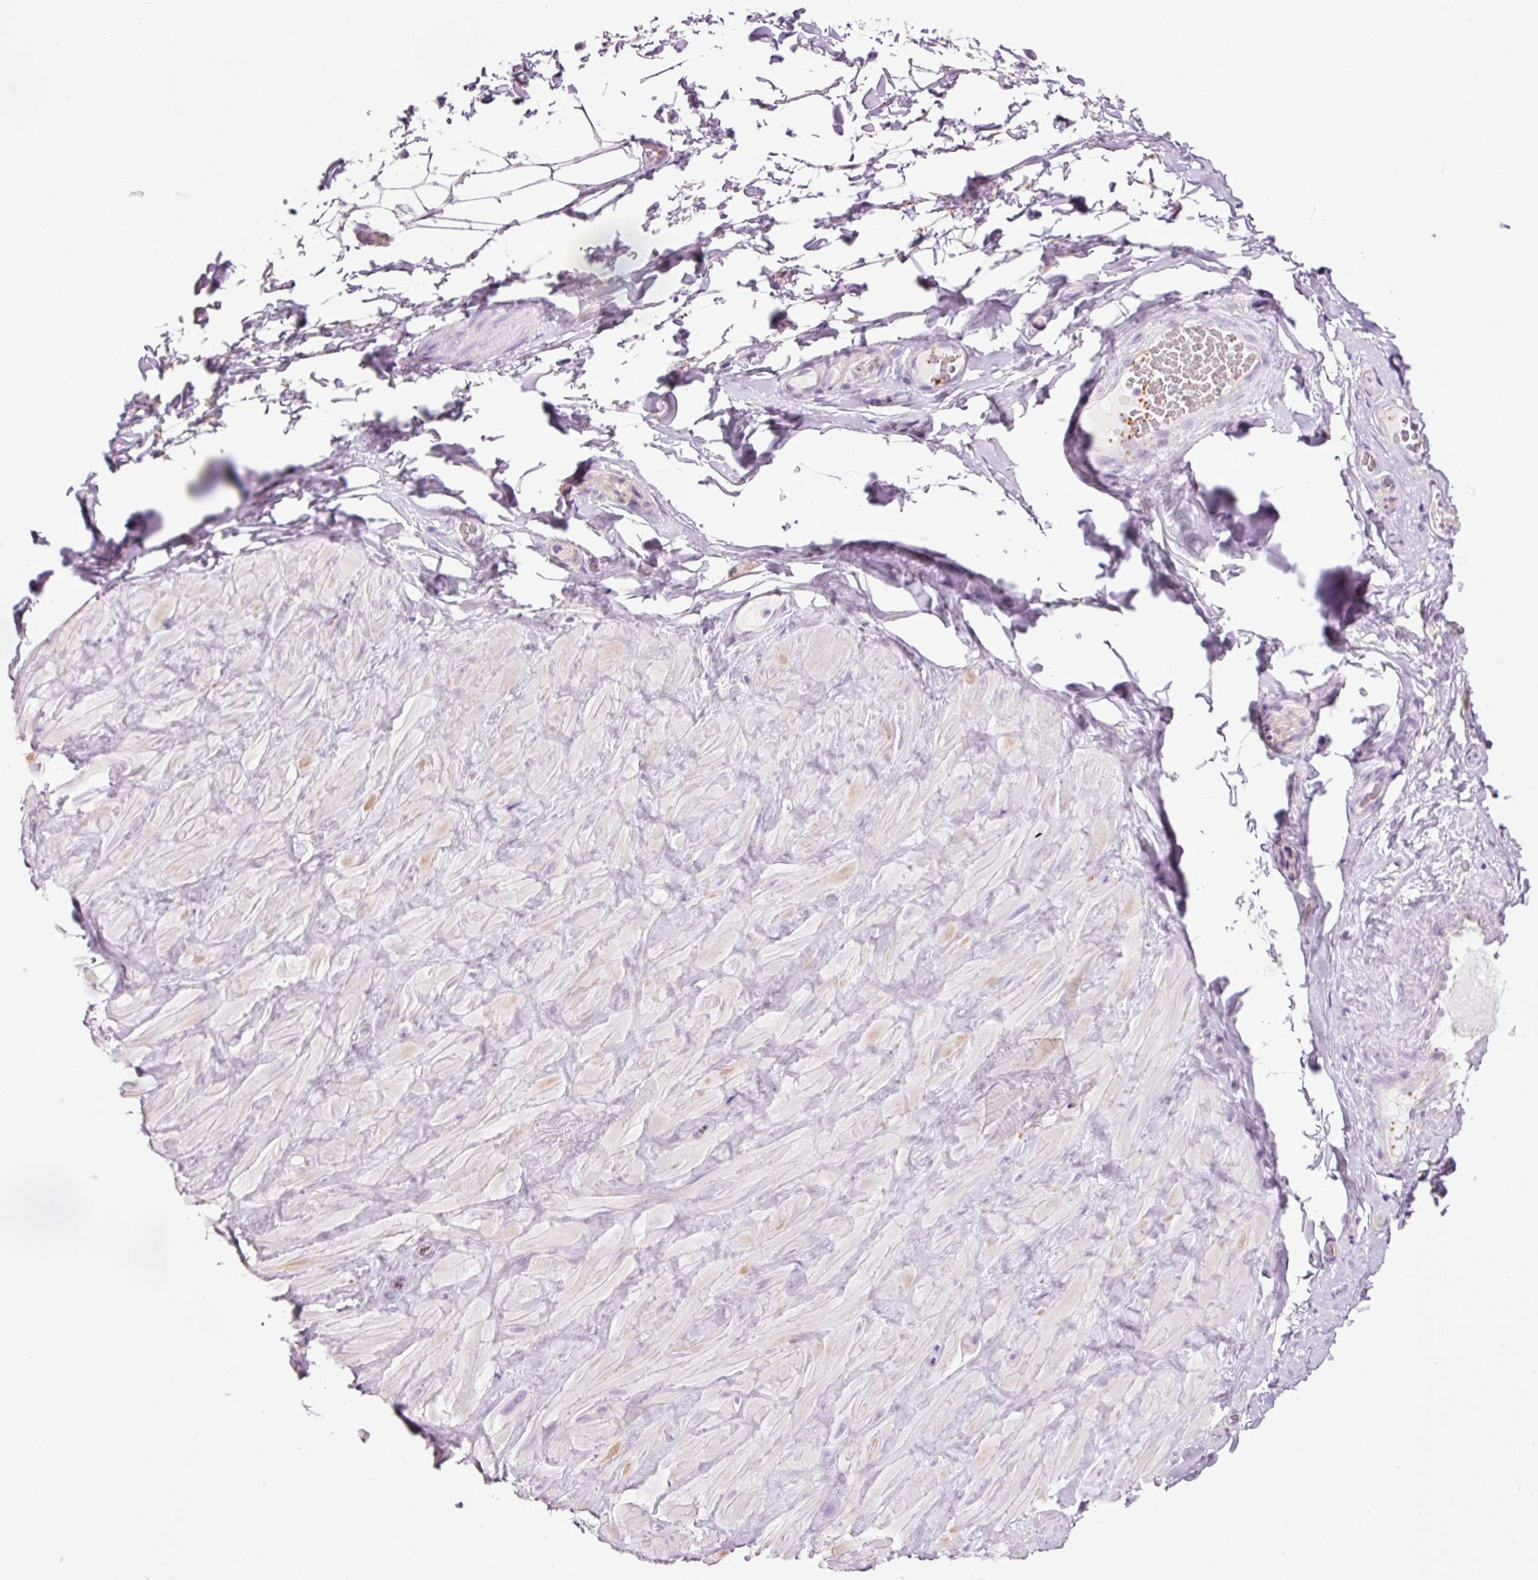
{"staining": {"intensity": "negative", "quantity": "none", "location": "none"}, "tissue": "adipose tissue", "cell_type": "Adipocytes", "image_type": "normal", "snomed": [{"axis": "morphology", "description": "Normal tissue, NOS"}, {"axis": "topography", "description": "Vascular tissue"}, {"axis": "topography", "description": "Peripheral nerve tissue"}], "caption": "Adipocytes show no significant positivity in benign adipose tissue. The staining was performed using DAB (3,3'-diaminobenzidine) to visualize the protein expression in brown, while the nuclei were stained in blue with hematoxylin (Magnification: 20x).", "gene": "HSPA4L", "patient": {"sex": "male", "age": 41}}